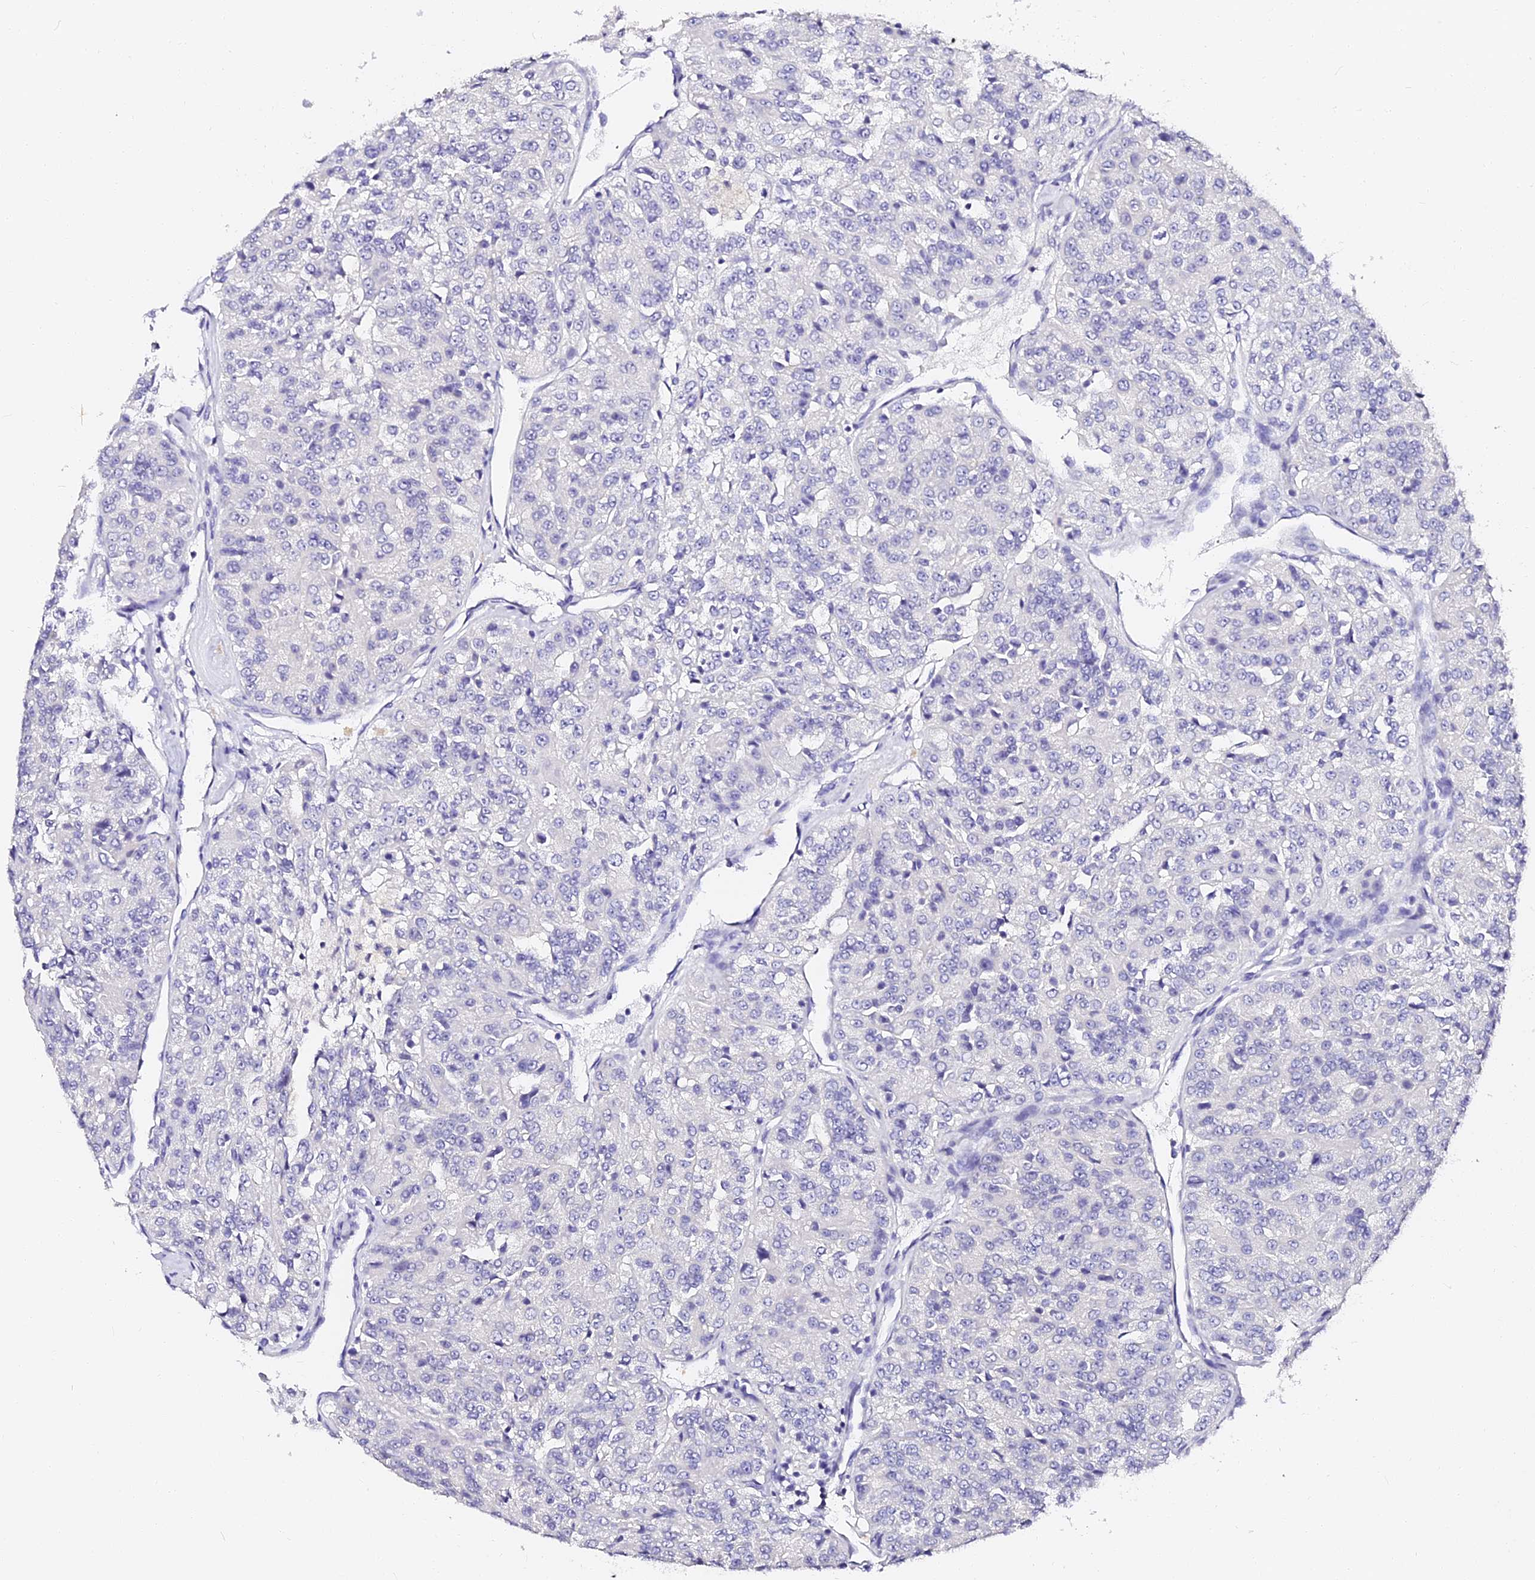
{"staining": {"intensity": "negative", "quantity": "none", "location": "none"}, "tissue": "renal cancer", "cell_type": "Tumor cells", "image_type": "cancer", "snomed": [{"axis": "morphology", "description": "Adenocarcinoma, NOS"}, {"axis": "topography", "description": "Kidney"}], "caption": "DAB (3,3'-diaminobenzidine) immunohistochemical staining of renal cancer shows no significant positivity in tumor cells.", "gene": "VPS33B", "patient": {"sex": "female", "age": 63}}